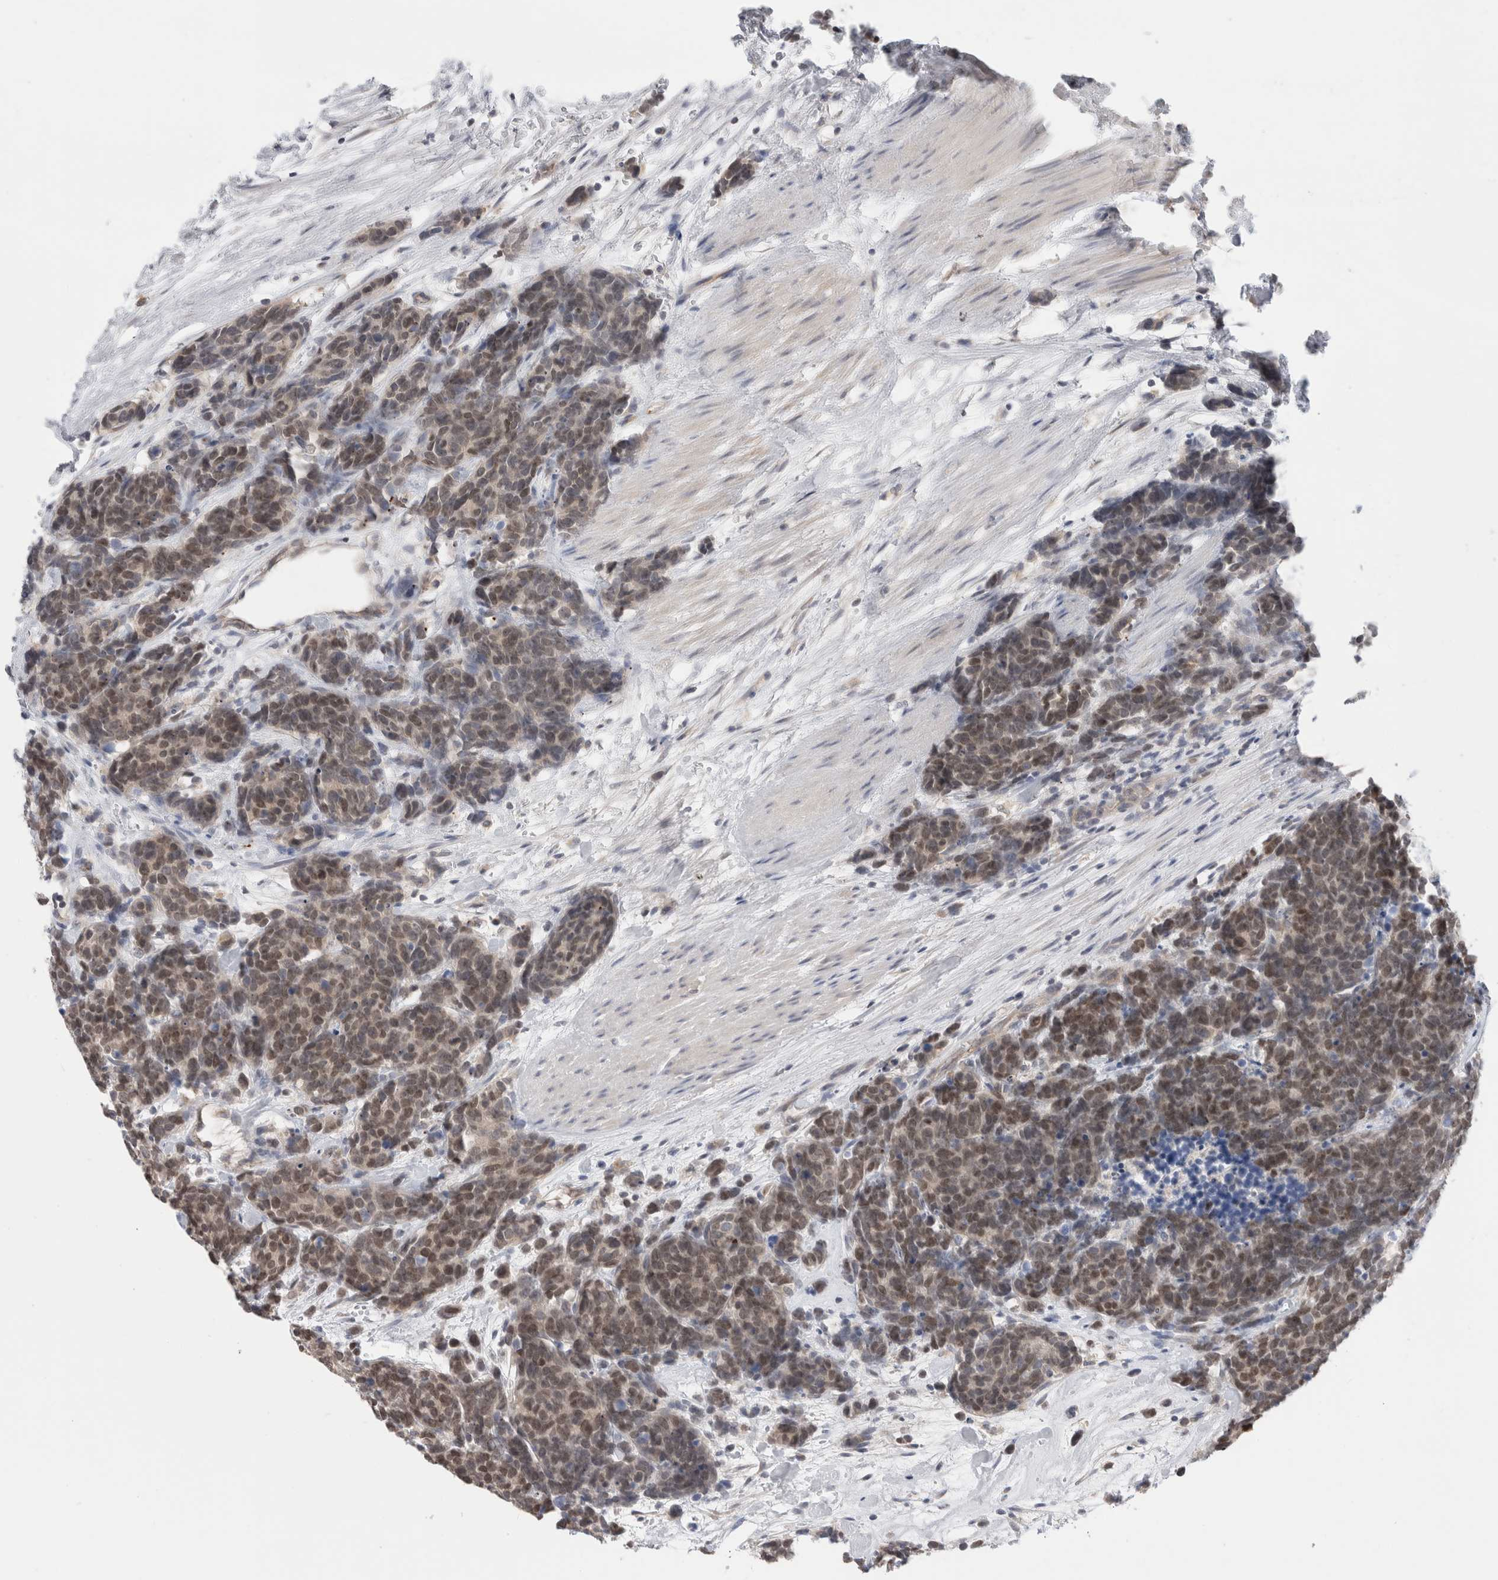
{"staining": {"intensity": "weak", "quantity": ">75%", "location": "cytoplasmic/membranous,nuclear"}, "tissue": "carcinoid", "cell_type": "Tumor cells", "image_type": "cancer", "snomed": [{"axis": "morphology", "description": "Carcinoma, NOS"}, {"axis": "morphology", "description": "Carcinoid, malignant, NOS"}, {"axis": "topography", "description": "Urinary bladder"}], "caption": "Carcinoid stained for a protein (brown) demonstrates weak cytoplasmic/membranous and nuclear positive expression in about >75% of tumor cells.", "gene": "SYTL5", "patient": {"sex": "male", "age": 57}}